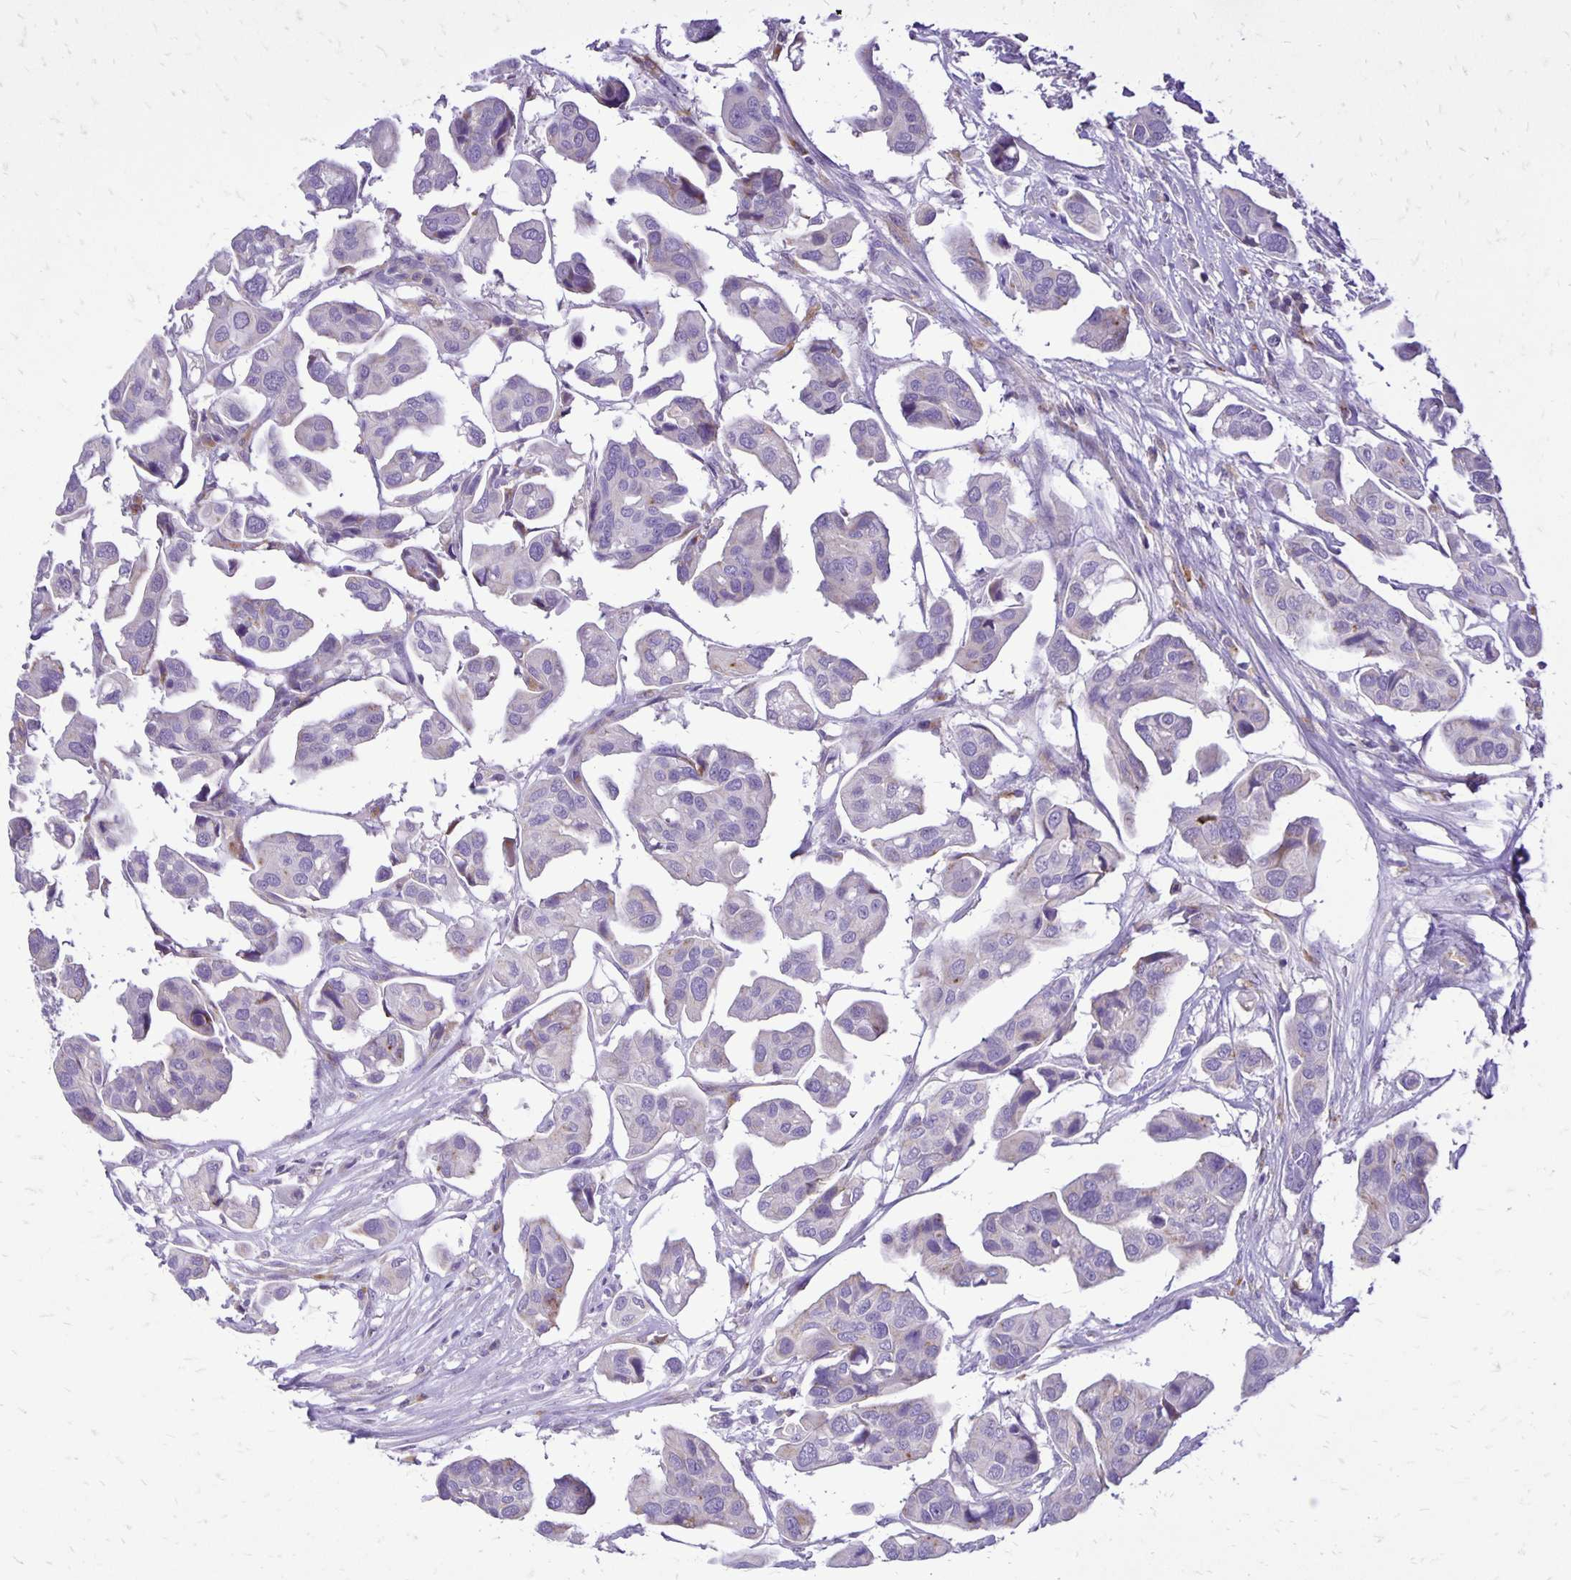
{"staining": {"intensity": "negative", "quantity": "none", "location": "none"}, "tissue": "renal cancer", "cell_type": "Tumor cells", "image_type": "cancer", "snomed": [{"axis": "morphology", "description": "Adenocarcinoma, NOS"}, {"axis": "topography", "description": "Urinary bladder"}], "caption": "Adenocarcinoma (renal) was stained to show a protein in brown. There is no significant staining in tumor cells.", "gene": "EIF5A", "patient": {"sex": "male", "age": 61}}